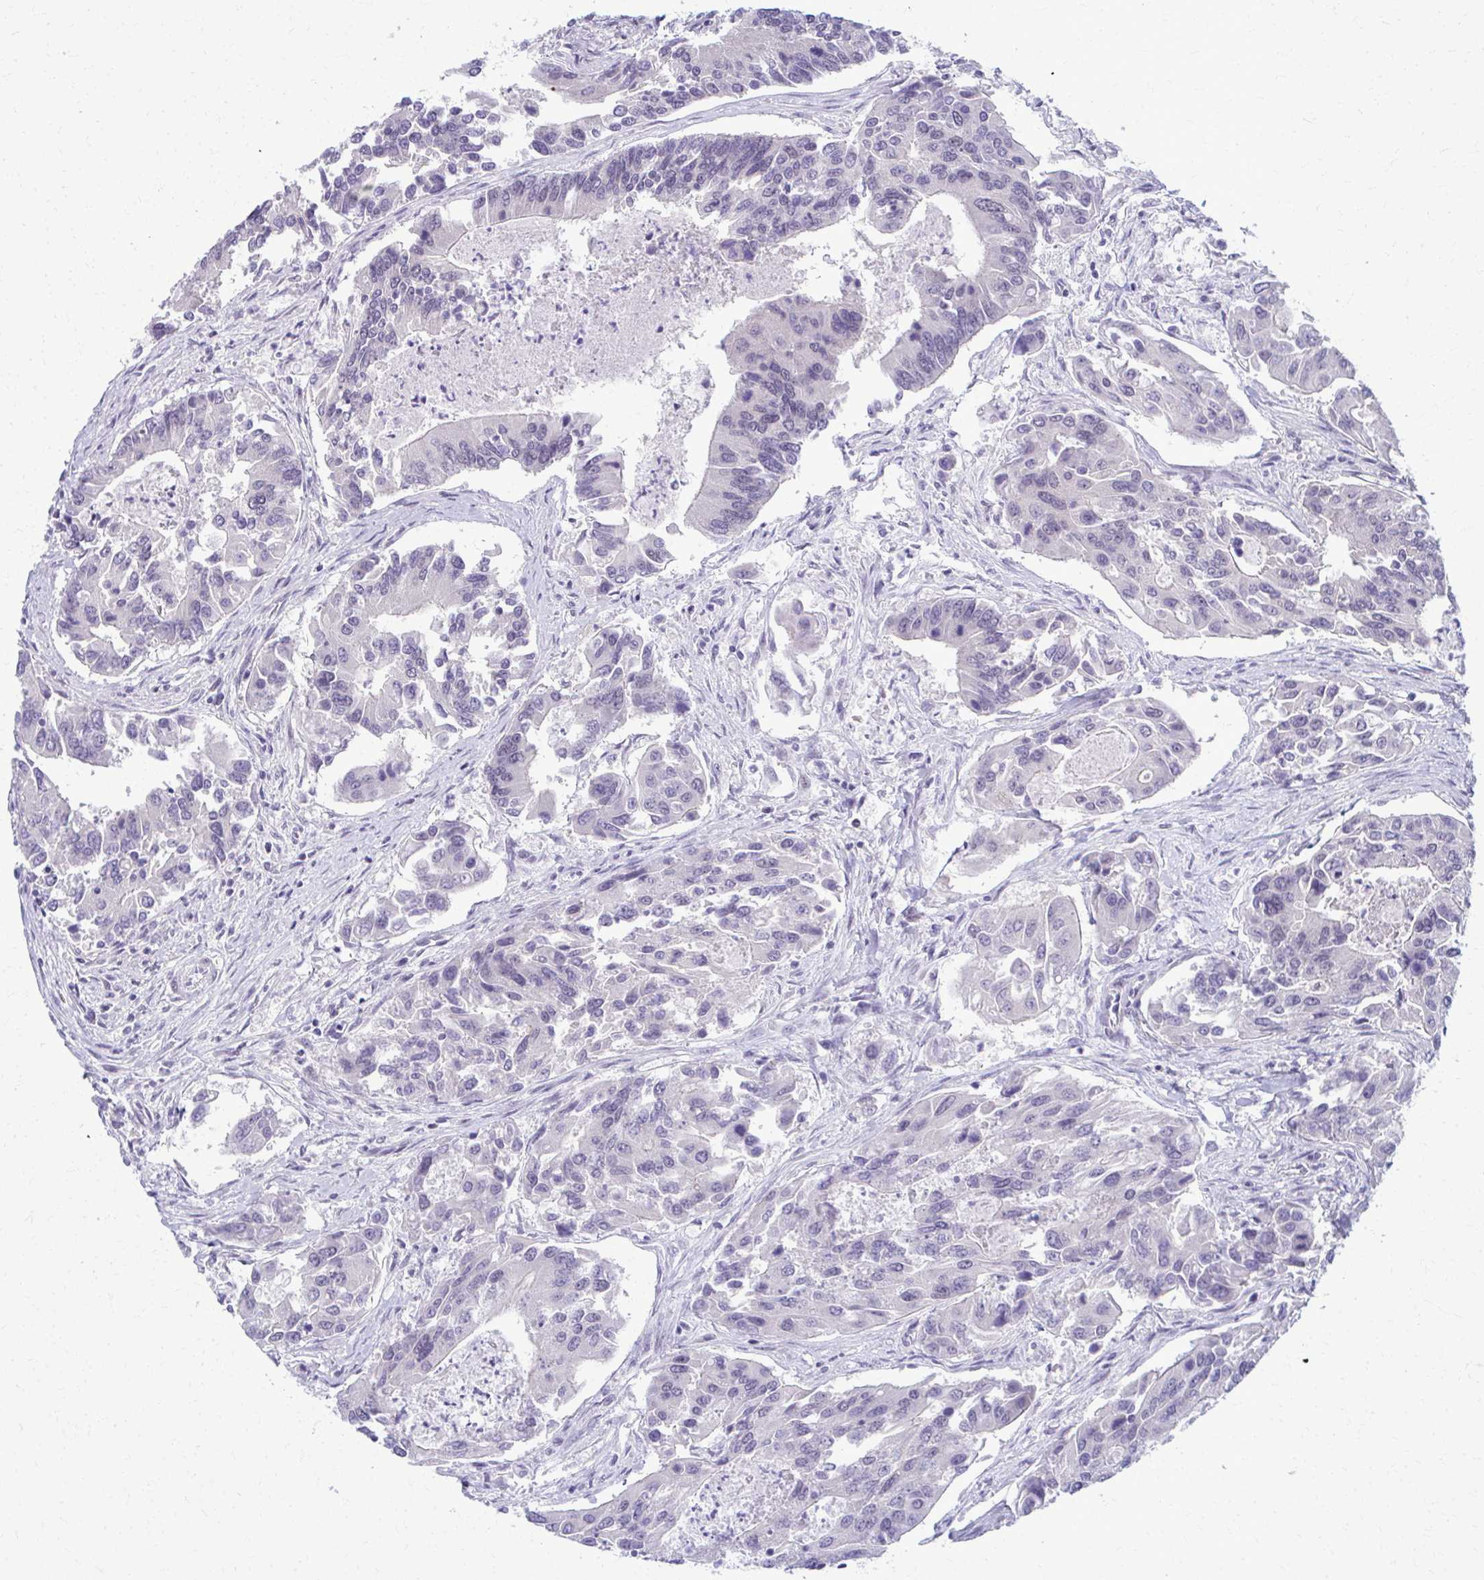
{"staining": {"intensity": "negative", "quantity": "none", "location": "none"}, "tissue": "colorectal cancer", "cell_type": "Tumor cells", "image_type": "cancer", "snomed": [{"axis": "morphology", "description": "Adenocarcinoma, NOS"}, {"axis": "topography", "description": "Colon"}], "caption": "Tumor cells show no significant protein positivity in colorectal cancer (adenocarcinoma).", "gene": "MAF1", "patient": {"sex": "female", "age": 67}}